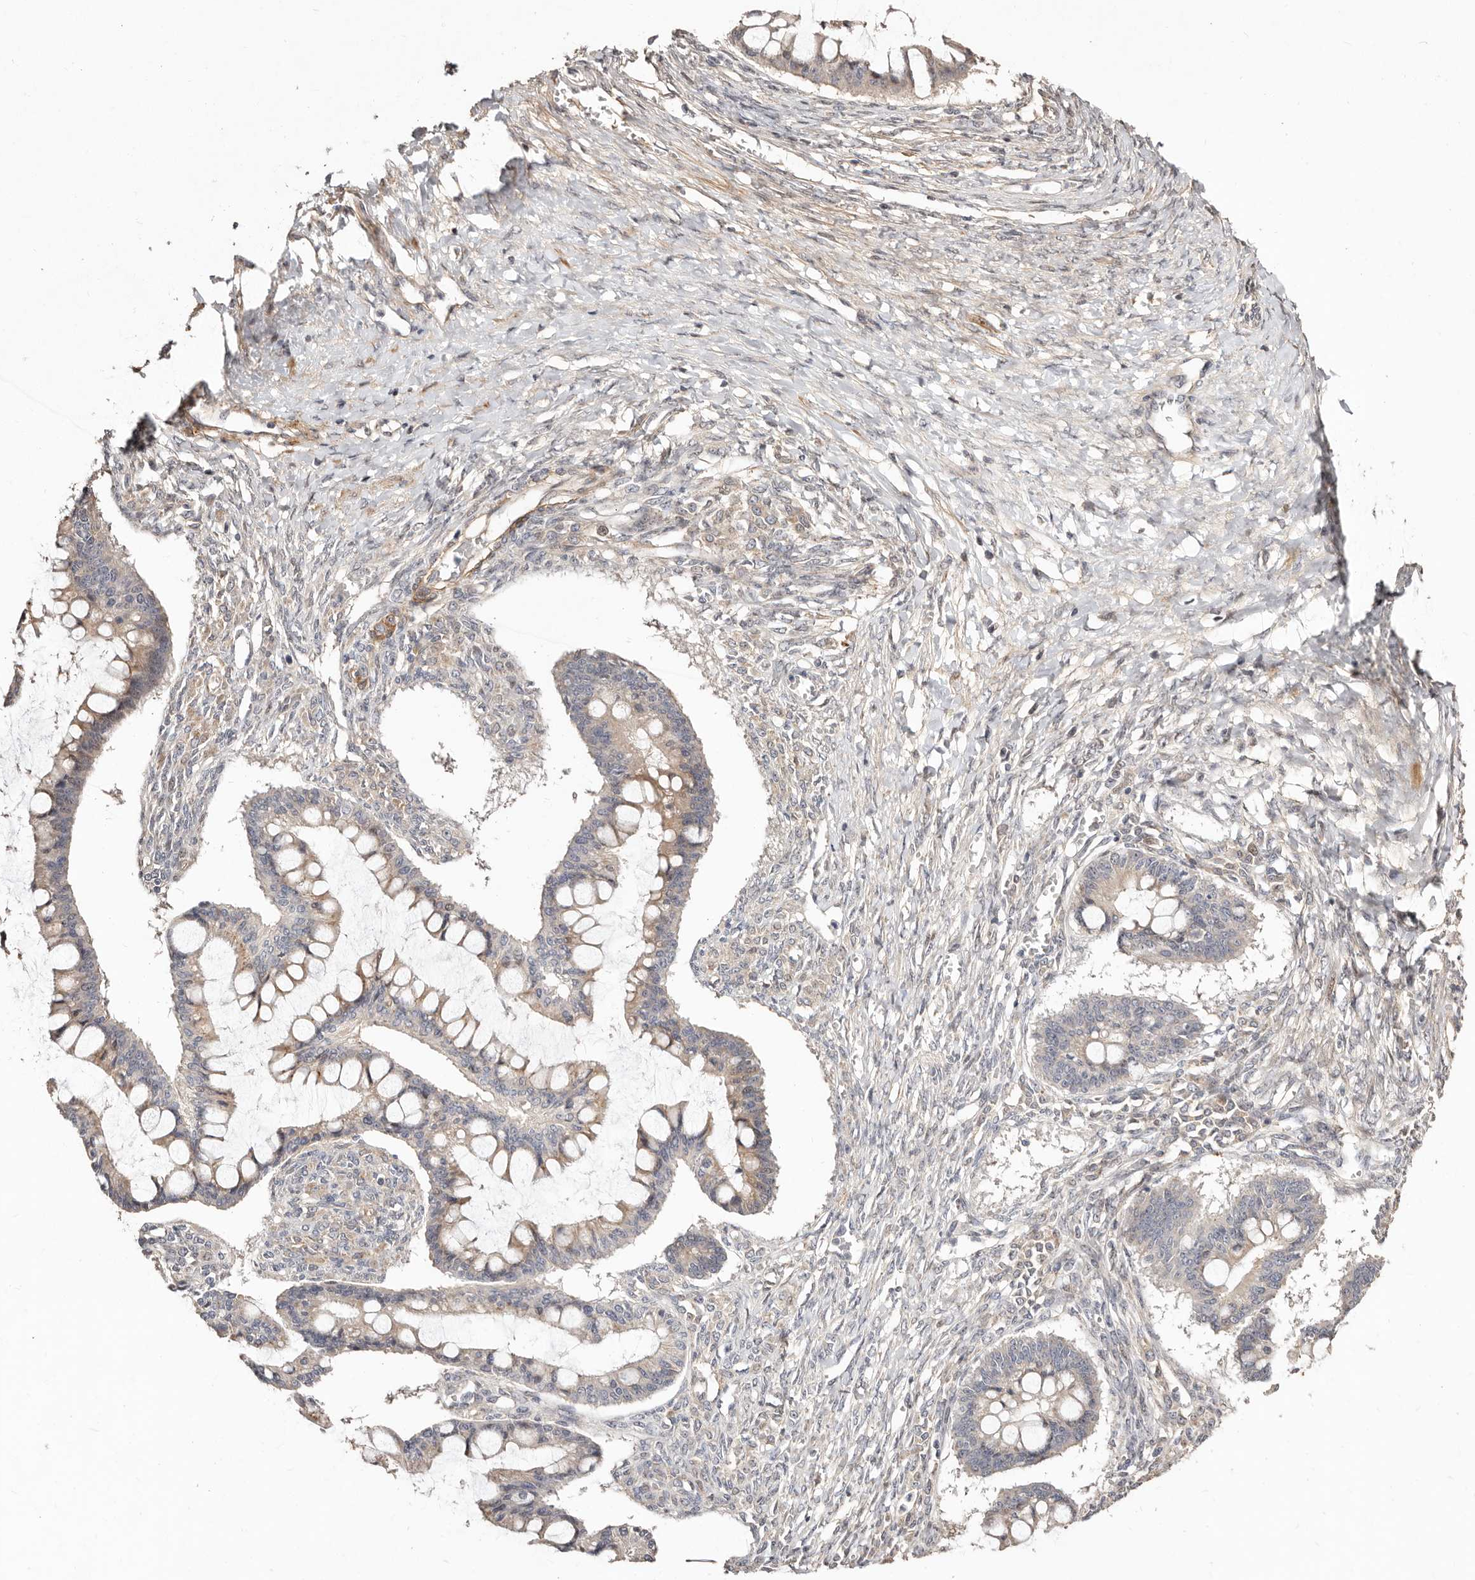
{"staining": {"intensity": "weak", "quantity": "25%-75%", "location": "cytoplasmic/membranous"}, "tissue": "ovarian cancer", "cell_type": "Tumor cells", "image_type": "cancer", "snomed": [{"axis": "morphology", "description": "Cystadenocarcinoma, mucinous, NOS"}, {"axis": "topography", "description": "Ovary"}], "caption": "This is a photomicrograph of IHC staining of mucinous cystadenocarcinoma (ovarian), which shows weak staining in the cytoplasmic/membranous of tumor cells.", "gene": "APOL6", "patient": {"sex": "female", "age": 73}}